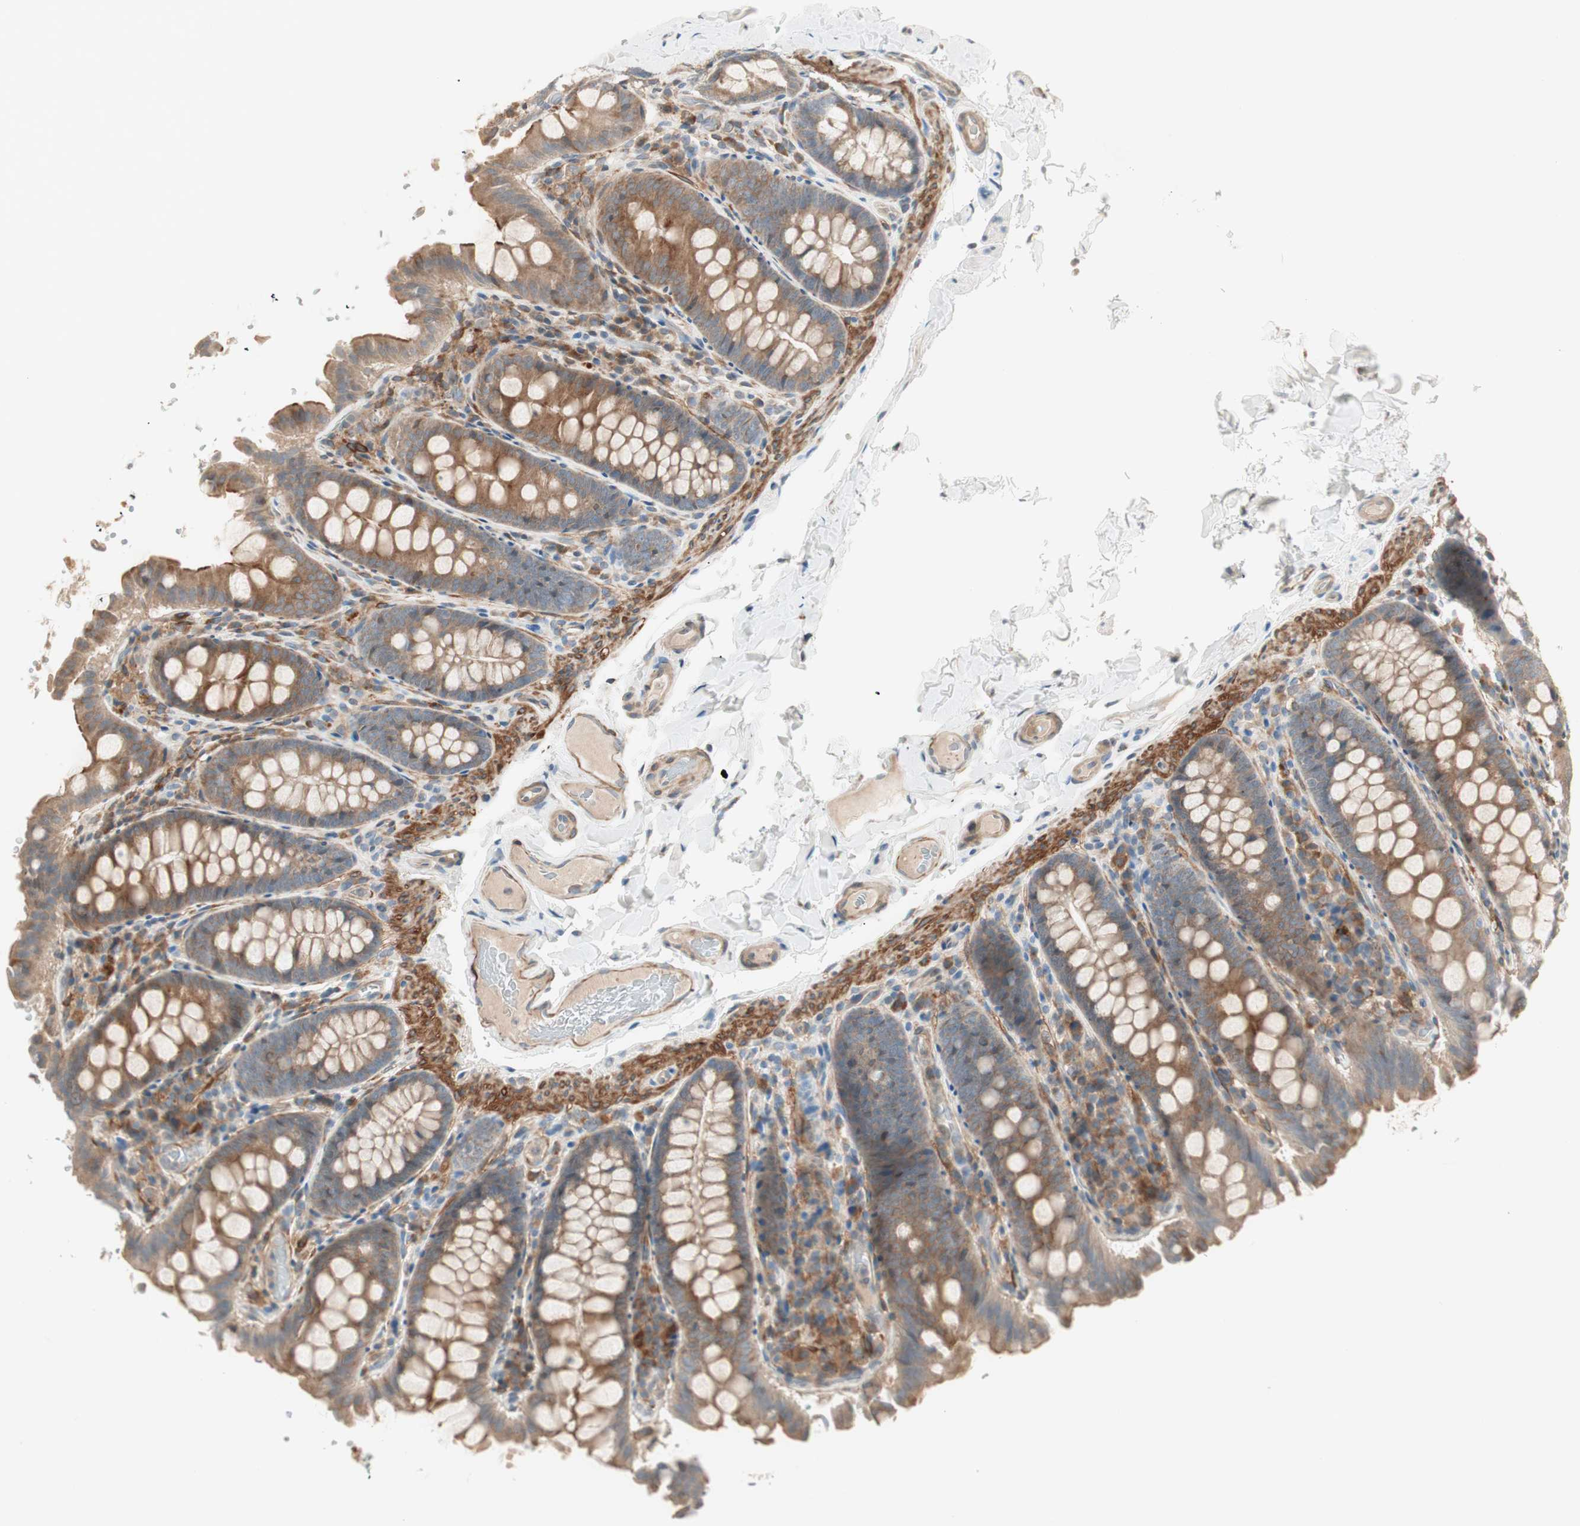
{"staining": {"intensity": "moderate", "quantity": ">75%", "location": "cytoplasmic/membranous"}, "tissue": "colon", "cell_type": "Endothelial cells", "image_type": "normal", "snomed": [{"axis": "morphology", "description": "Normal tissue, NOS"}, {"axis": "topography", "description": "Colon"}], "caption": "Immunohistochemical staining of normal human colon shows moderate cytoplasmic/membranous protein positivity in approximately >75% of endothelial cells.", "gene": "SFRP1", "patient": {"sex": "female", "age": 61}}